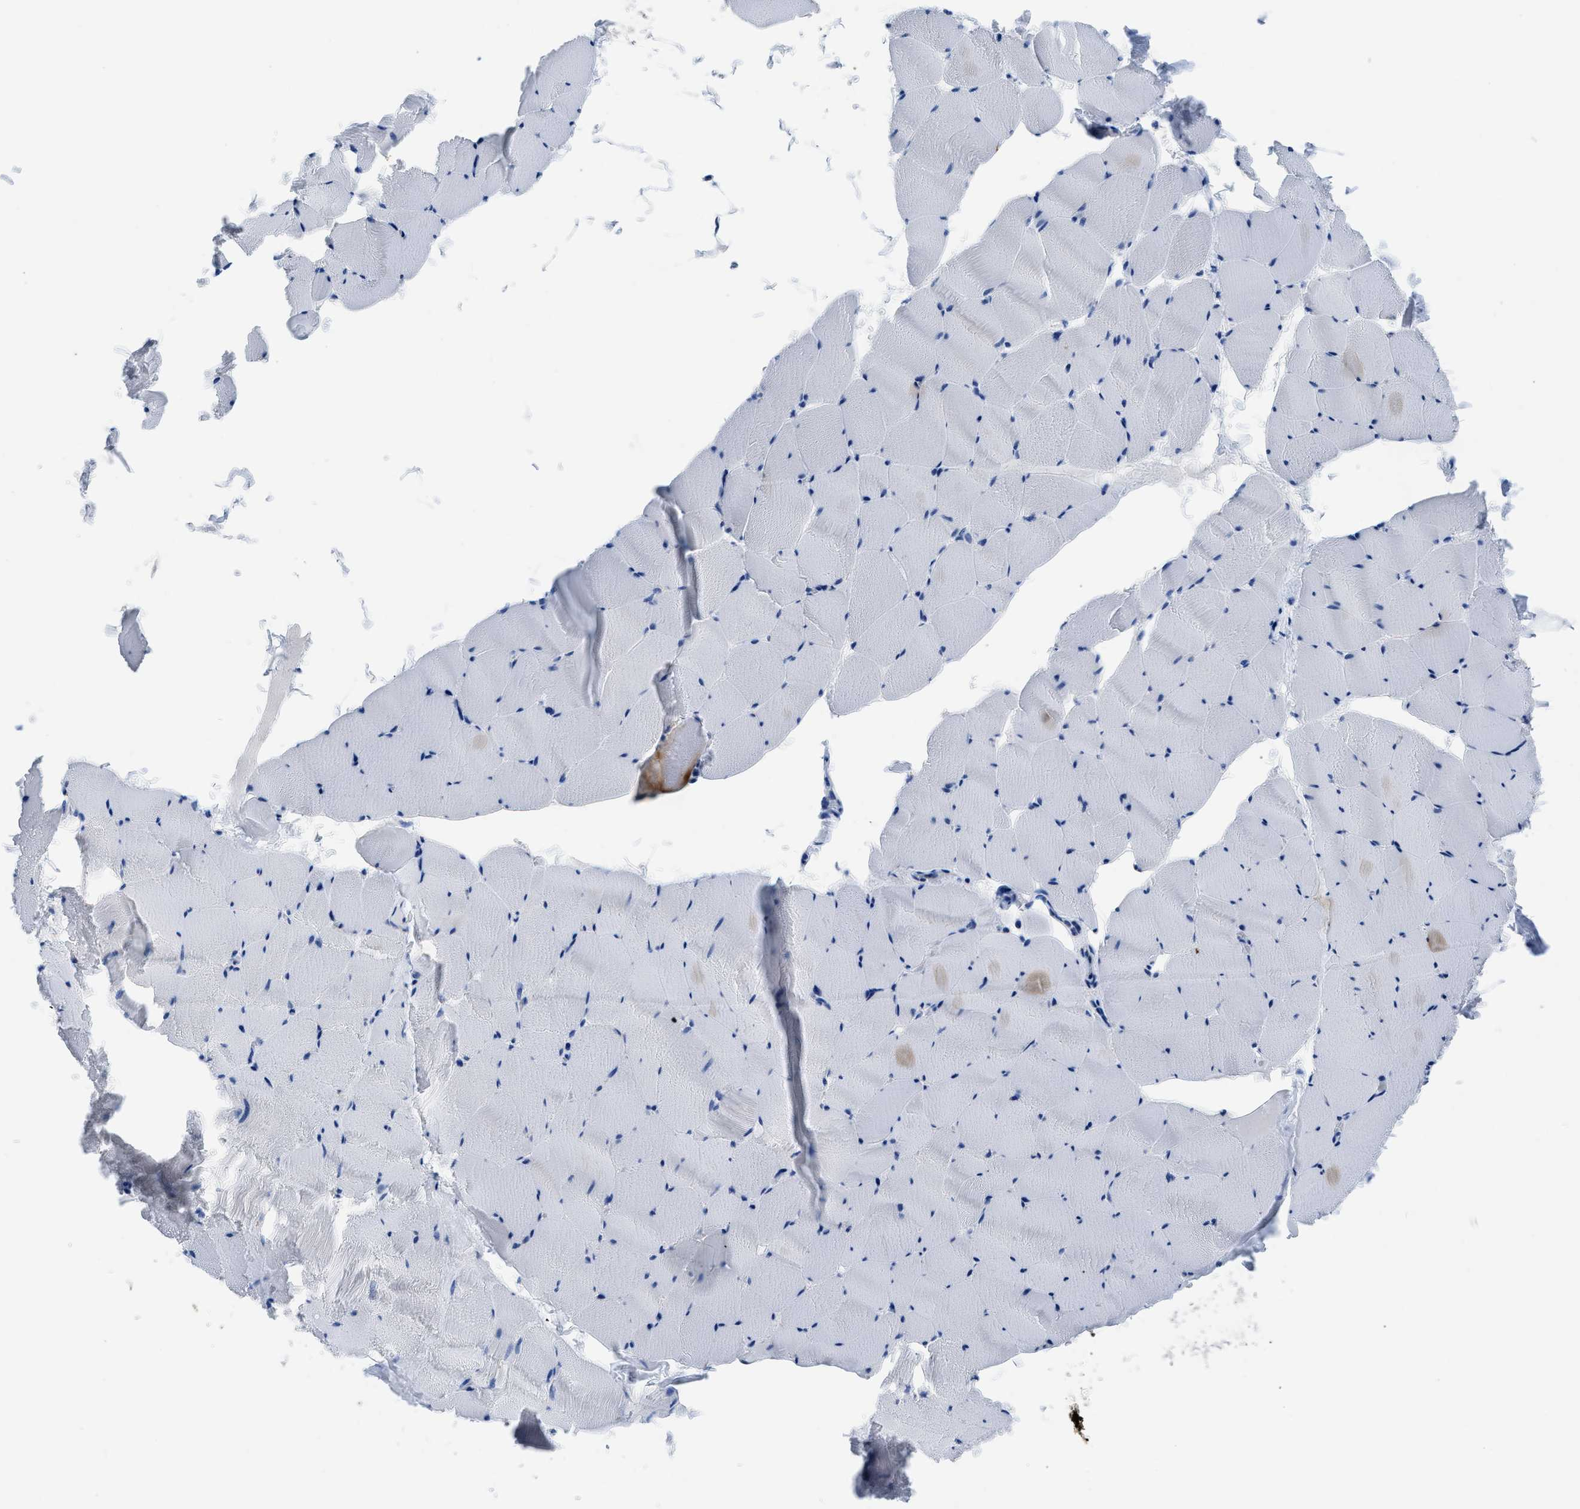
{"staining": {"intensity": "negative", "quantity": "none", "location": "none"}, "tissue": "skeletal muscle", "cell_type": "Myocytes", "image_type": "normal", "snomed": [{"axis": "morphology", "description": "Normal tissue, NOS"}, {"axis": "topography", "description": "Skeletal muscle"}], "caption": "This is an IHC photomicrograph of benign human skeletal muscle. There is no positivity in myocytes.", "gene": "ETFA", "patient": {"sex": "male", "age": 62}}